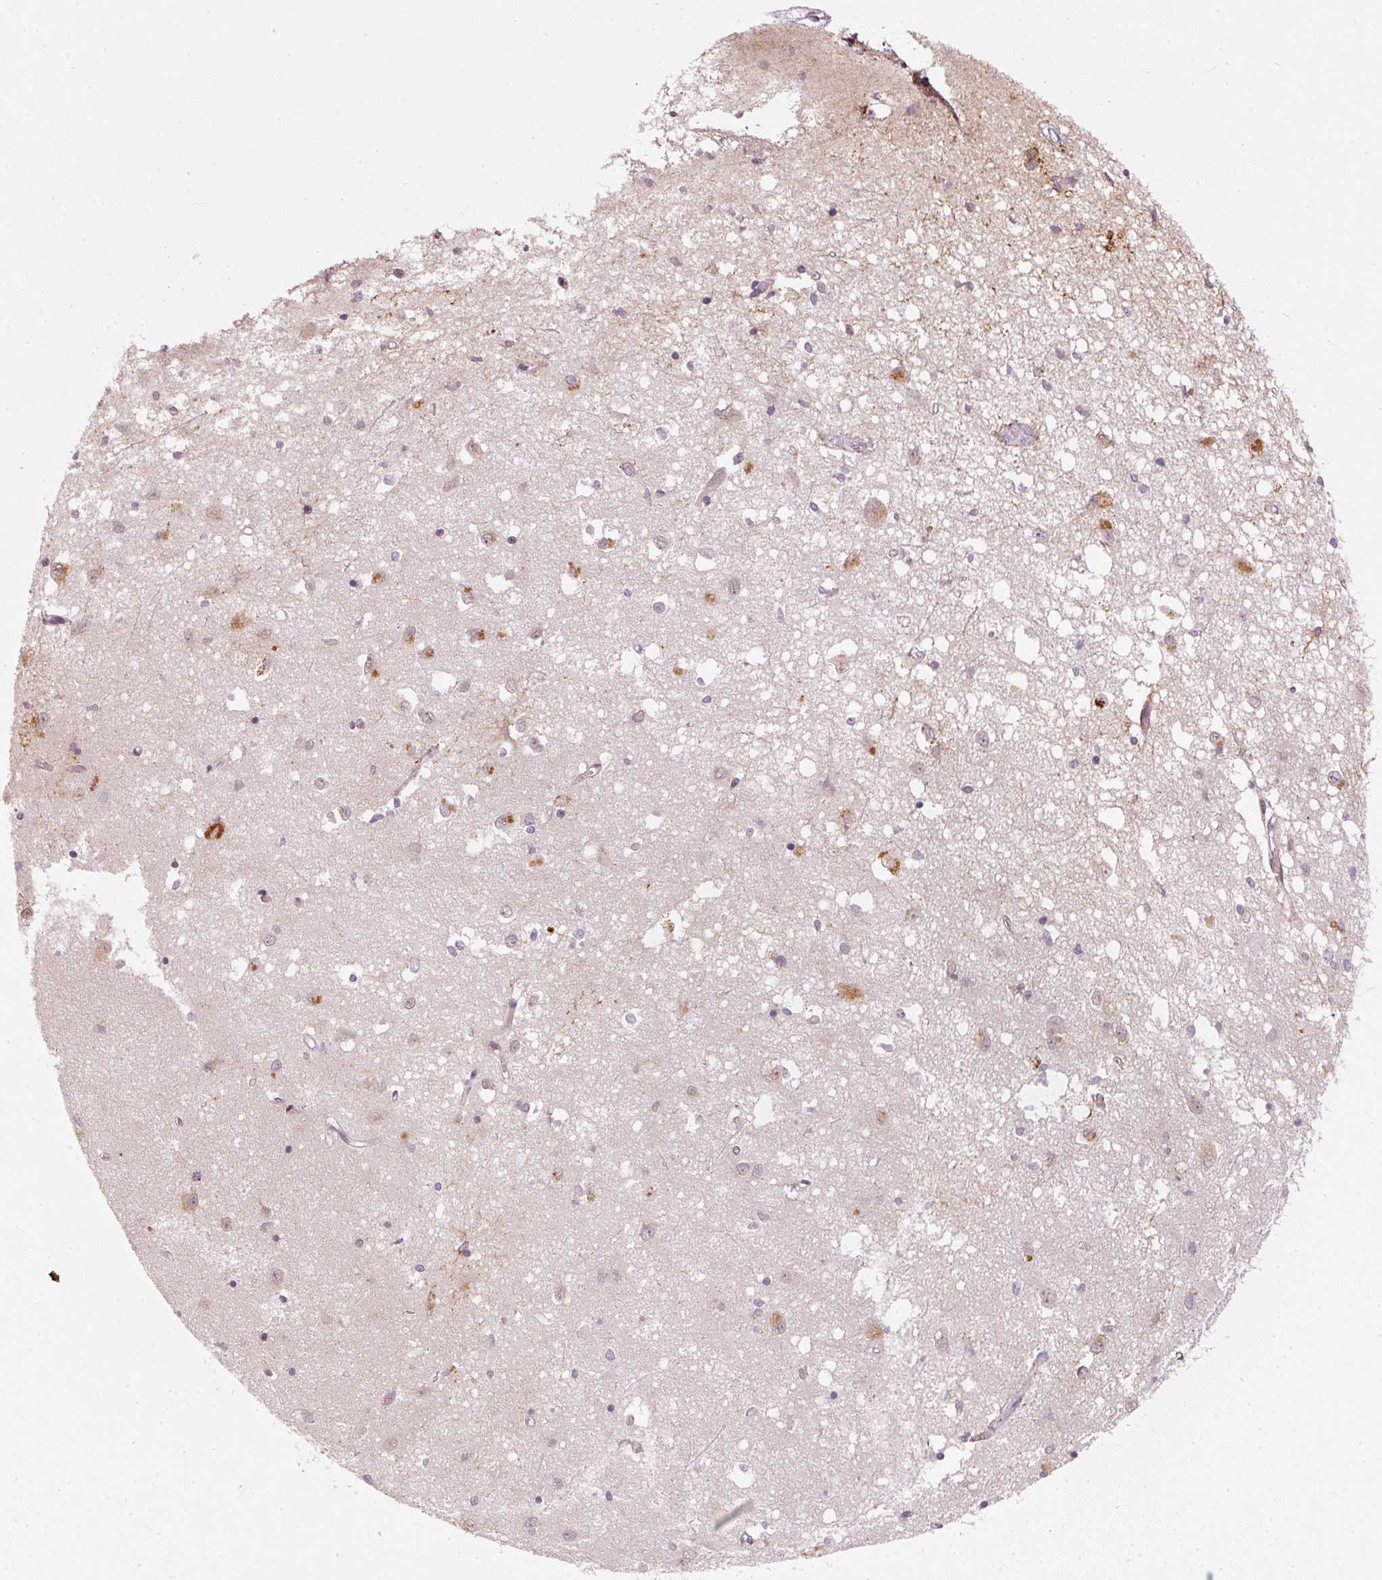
{"staining": {"intensity": "moderate", "quantity": "<25%", "location": "nuclear"}, "tissue": "caudate", "cell_type": "Glial cells", "image_type": "normal", "snomed": [{"axis": "morphology", "description": "Normal tissue, NOS"}, {"axis": "topography", "description": "Lateral ventricle wall"}], "caption": "The immunohistochemical stain highlights moderate nuclear staining in glial cells of benign caudate.", "gene": "THOC6", "patient": {"sex": "male", "age": 70}}